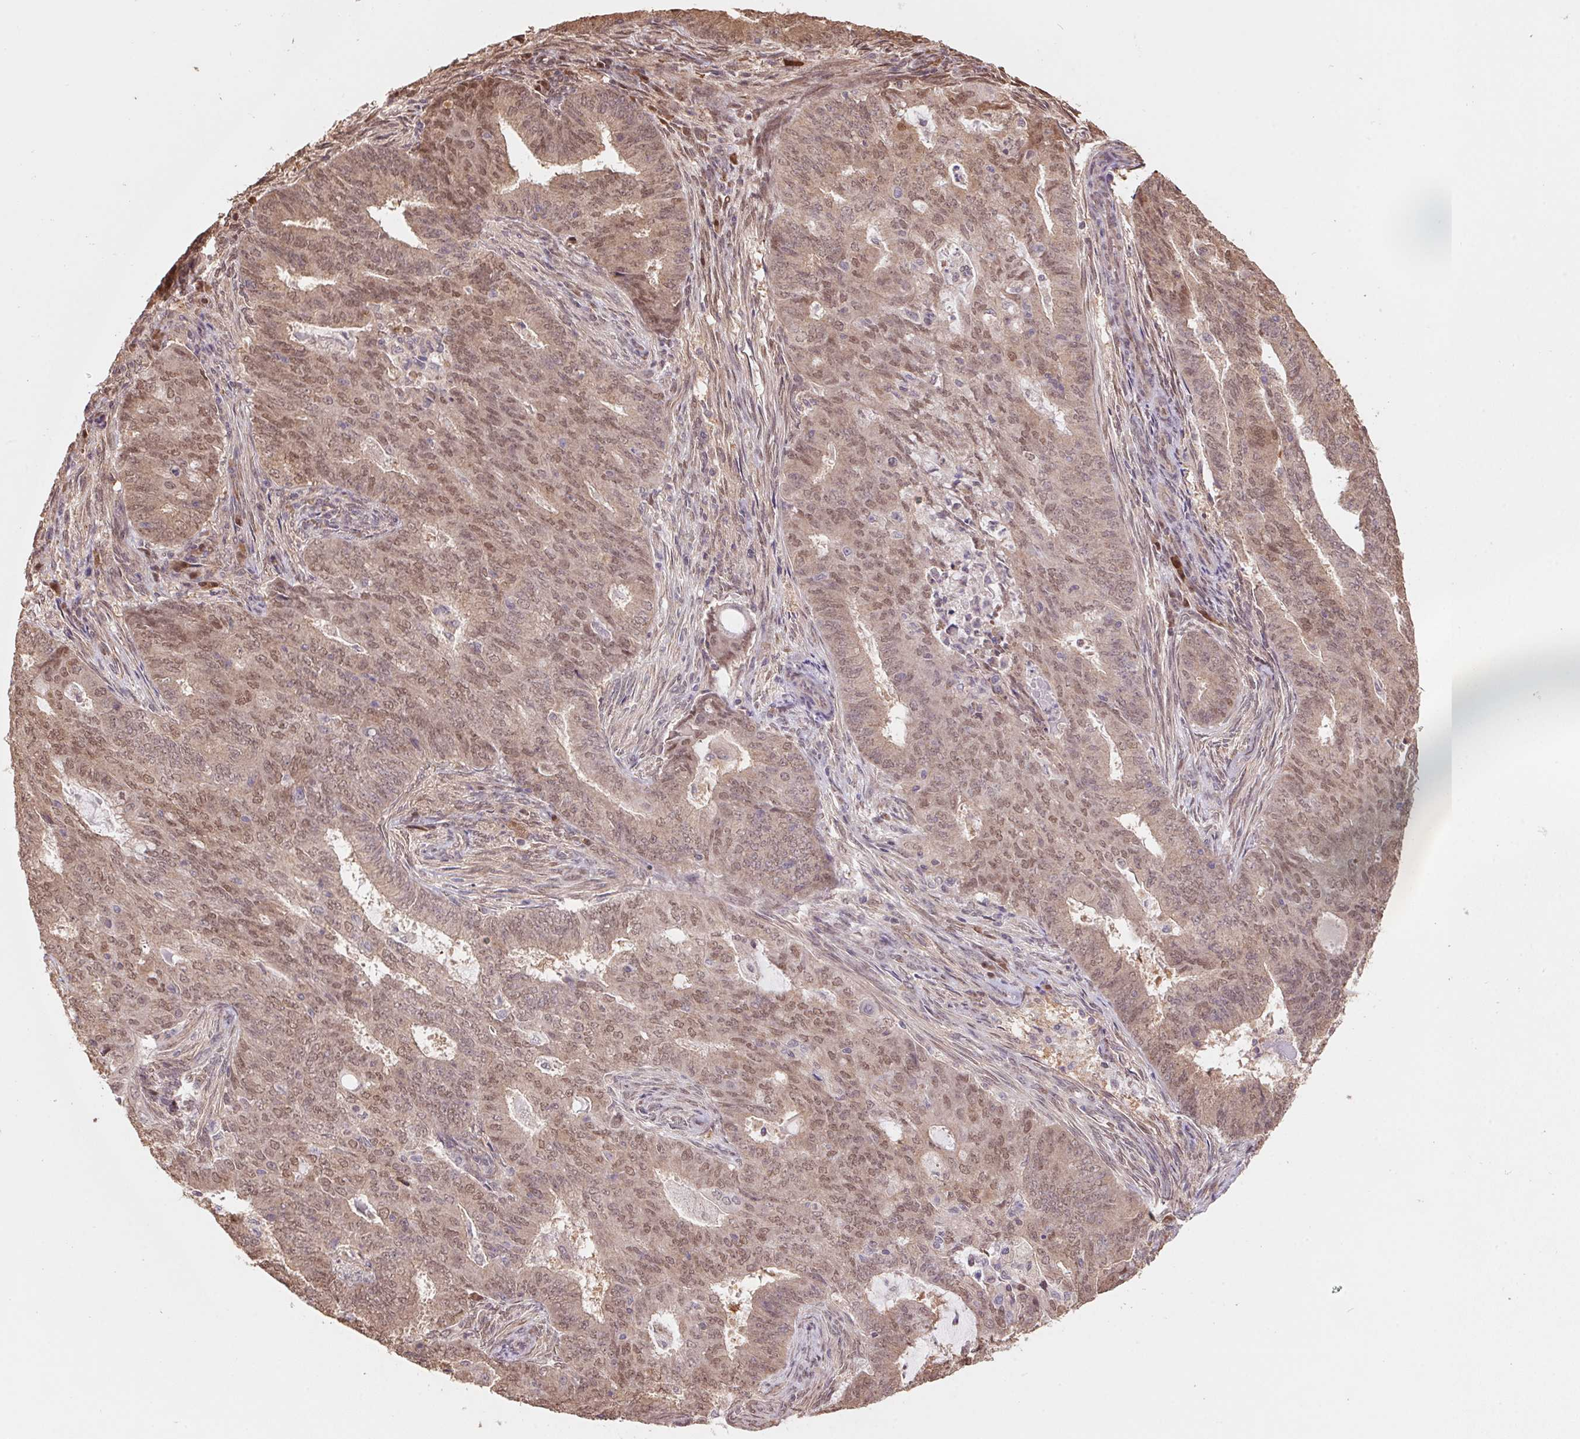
{"staining": {"intensity": "moderate", "quantity": "25%-75%", "location": "cytoplasmic/membranous,nuclear"}, "tissue": "endometrial cancer", "cell_type": "Tumor cells", "image_type": "cancer", "snomed": [{"axis": "morphology", "description": "Adenocarcinoma, NOS"}, {"axis": "topography", "description": "Endometrium"}], "caption": "Immunohistochemical staining of human endometrial adenocarcinoma shows medium levels of moderate cytoplasmic/membranous and nuclear staining in approximately 25%-75% of tumor cells. Immunohistochemistry (ihc) stains the protein of interest in brown and the nuclei are stained blue.", "gene": "CUTA", "patient": {"sex": "female", "age": 62}}